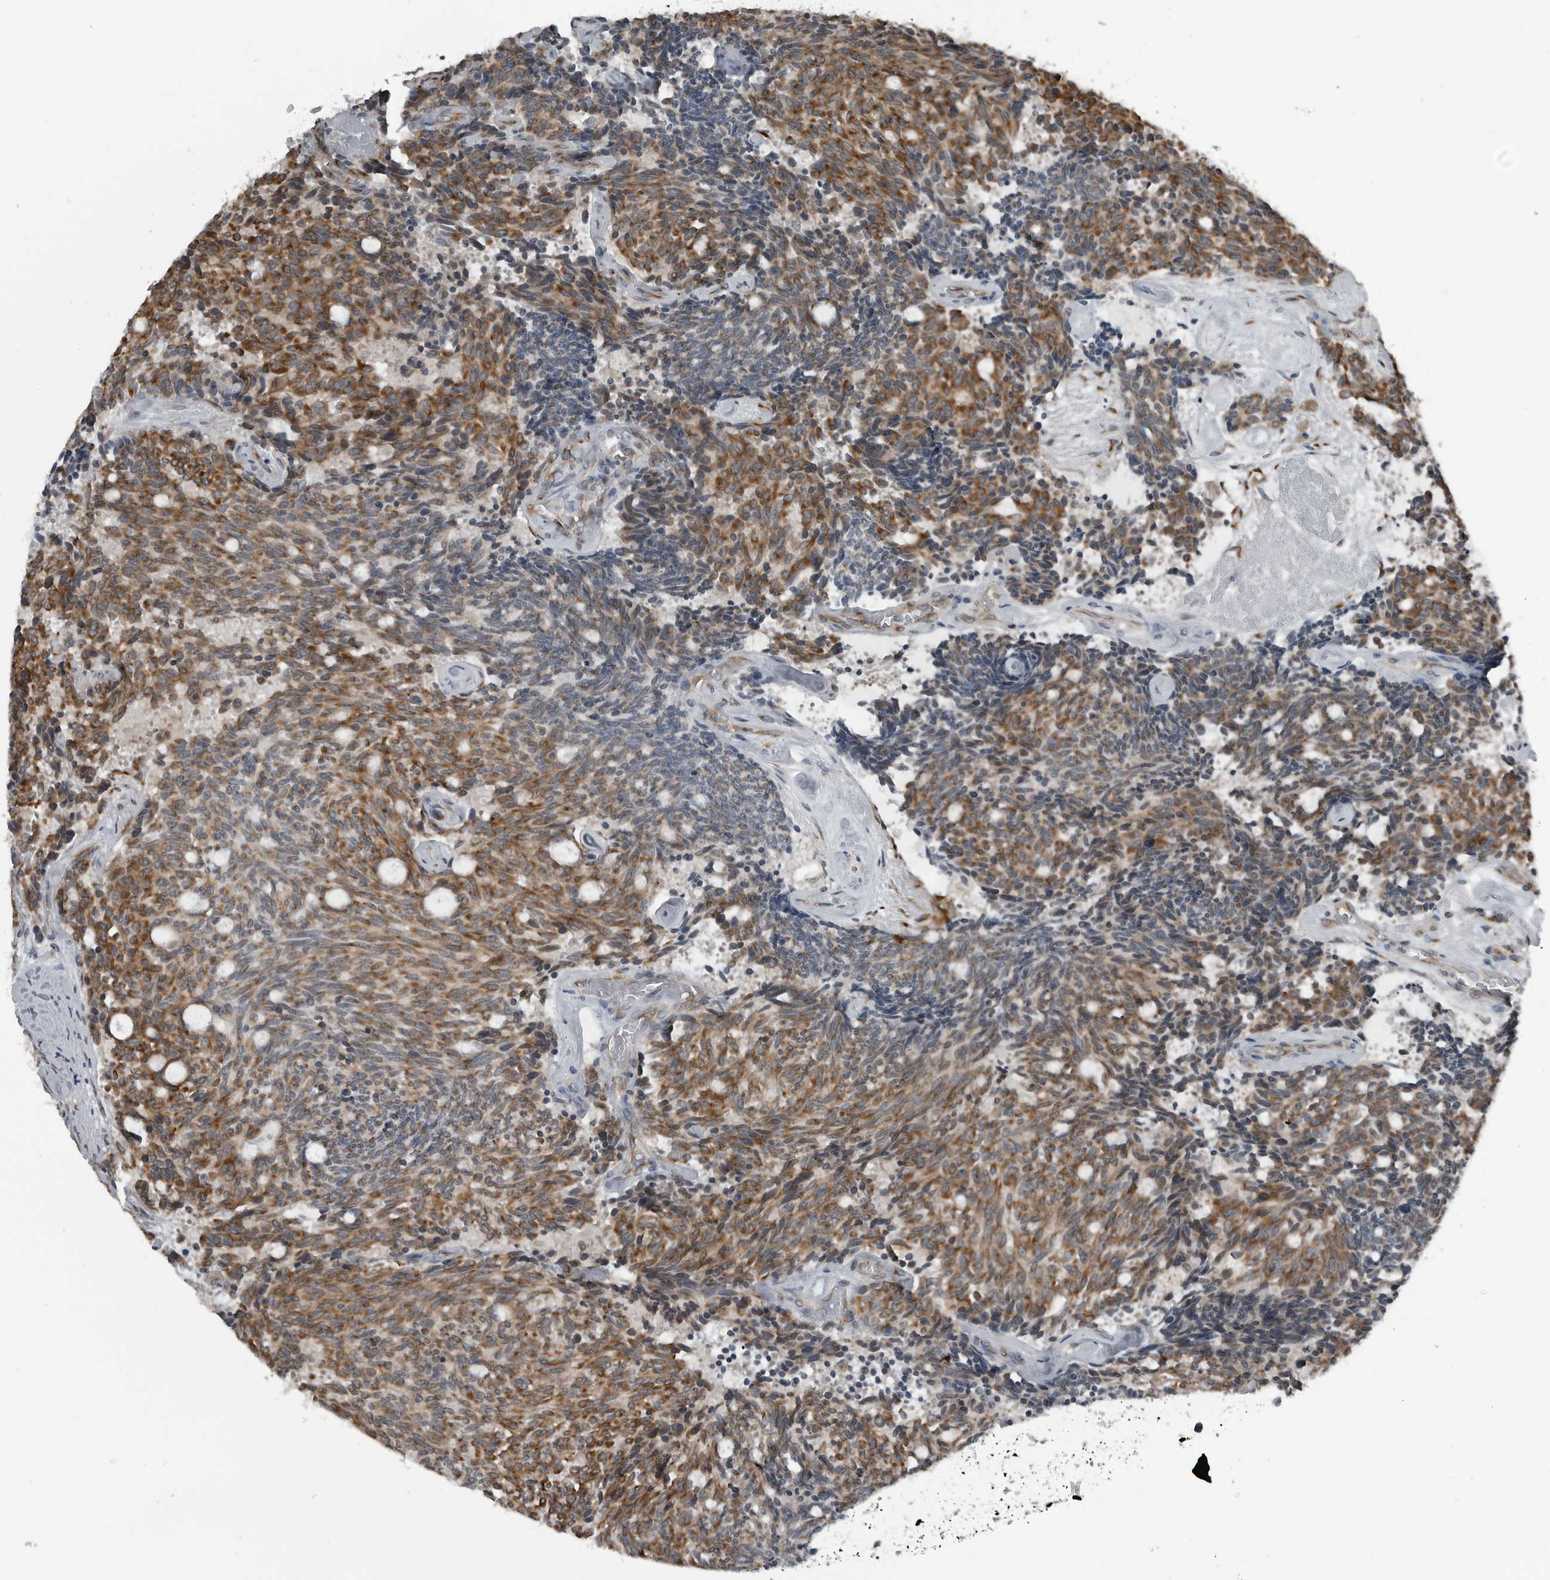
{"staining": {"intensity": "strong", "quantity": ">75%", "location": "cytoplasmic/membranous"}, "tissue": "carcinoid", "cell_type": "Tumor cells", "image_type": "cancer", "snomed": [{"axis": "morphology", "description": "Carcinoid, malignant, NOS"}, {"axis": "topography", "description": "Pancreas"}], "caption": "A brown stain highlights strong cytoplasmic/membranous positivity of a protein in human carcinoid tumor cells.", "gene": "CEP85", "patient": {"sex": "female", "age": 54}}